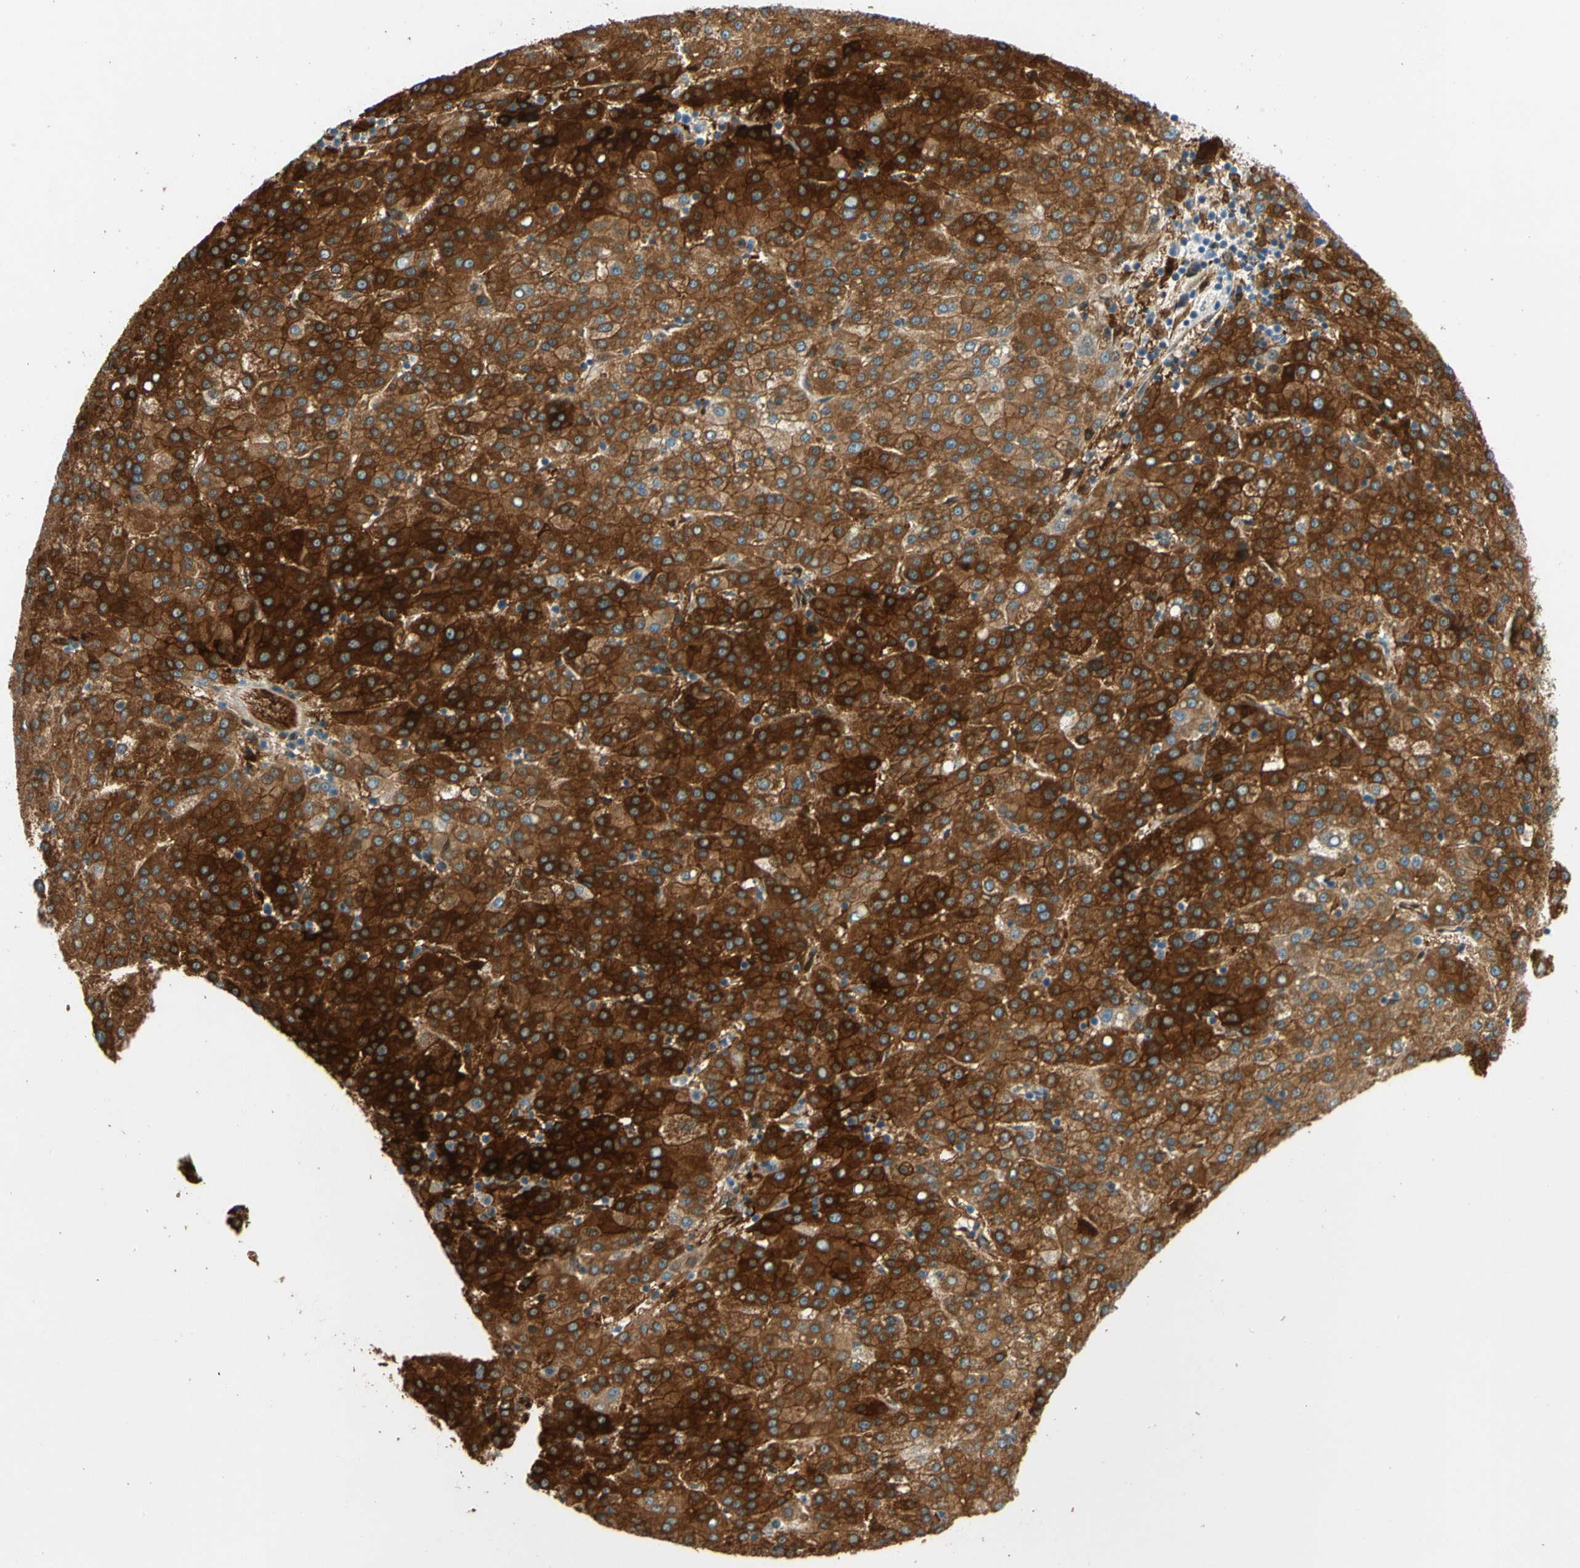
{"staining": {"intensity": "strong", "quantity": ">75%", "location": "cytoplasmic/membranous"}, "tissue": "liver cancer", "cell_type": "Tumor cells", "image_type": "cancer", "snomed": [{"axis": "morphology", "description": "Carcinoma, Hepatocellular, NOS"}, {"axis": "topography", "description": "Liver"}], "caption": "IHC (DAB (3,3'-diaminobenzidine)) staining of liver hepatocellular carcinoma displays strong cytoplasmic/membranous protein positivity in about >75% of tumor cells. (brown staining indicates protein expression, while blue staining denotes nuclei).", "gene": "PARP14", "patient": {"sex": "female", "age": 58}}